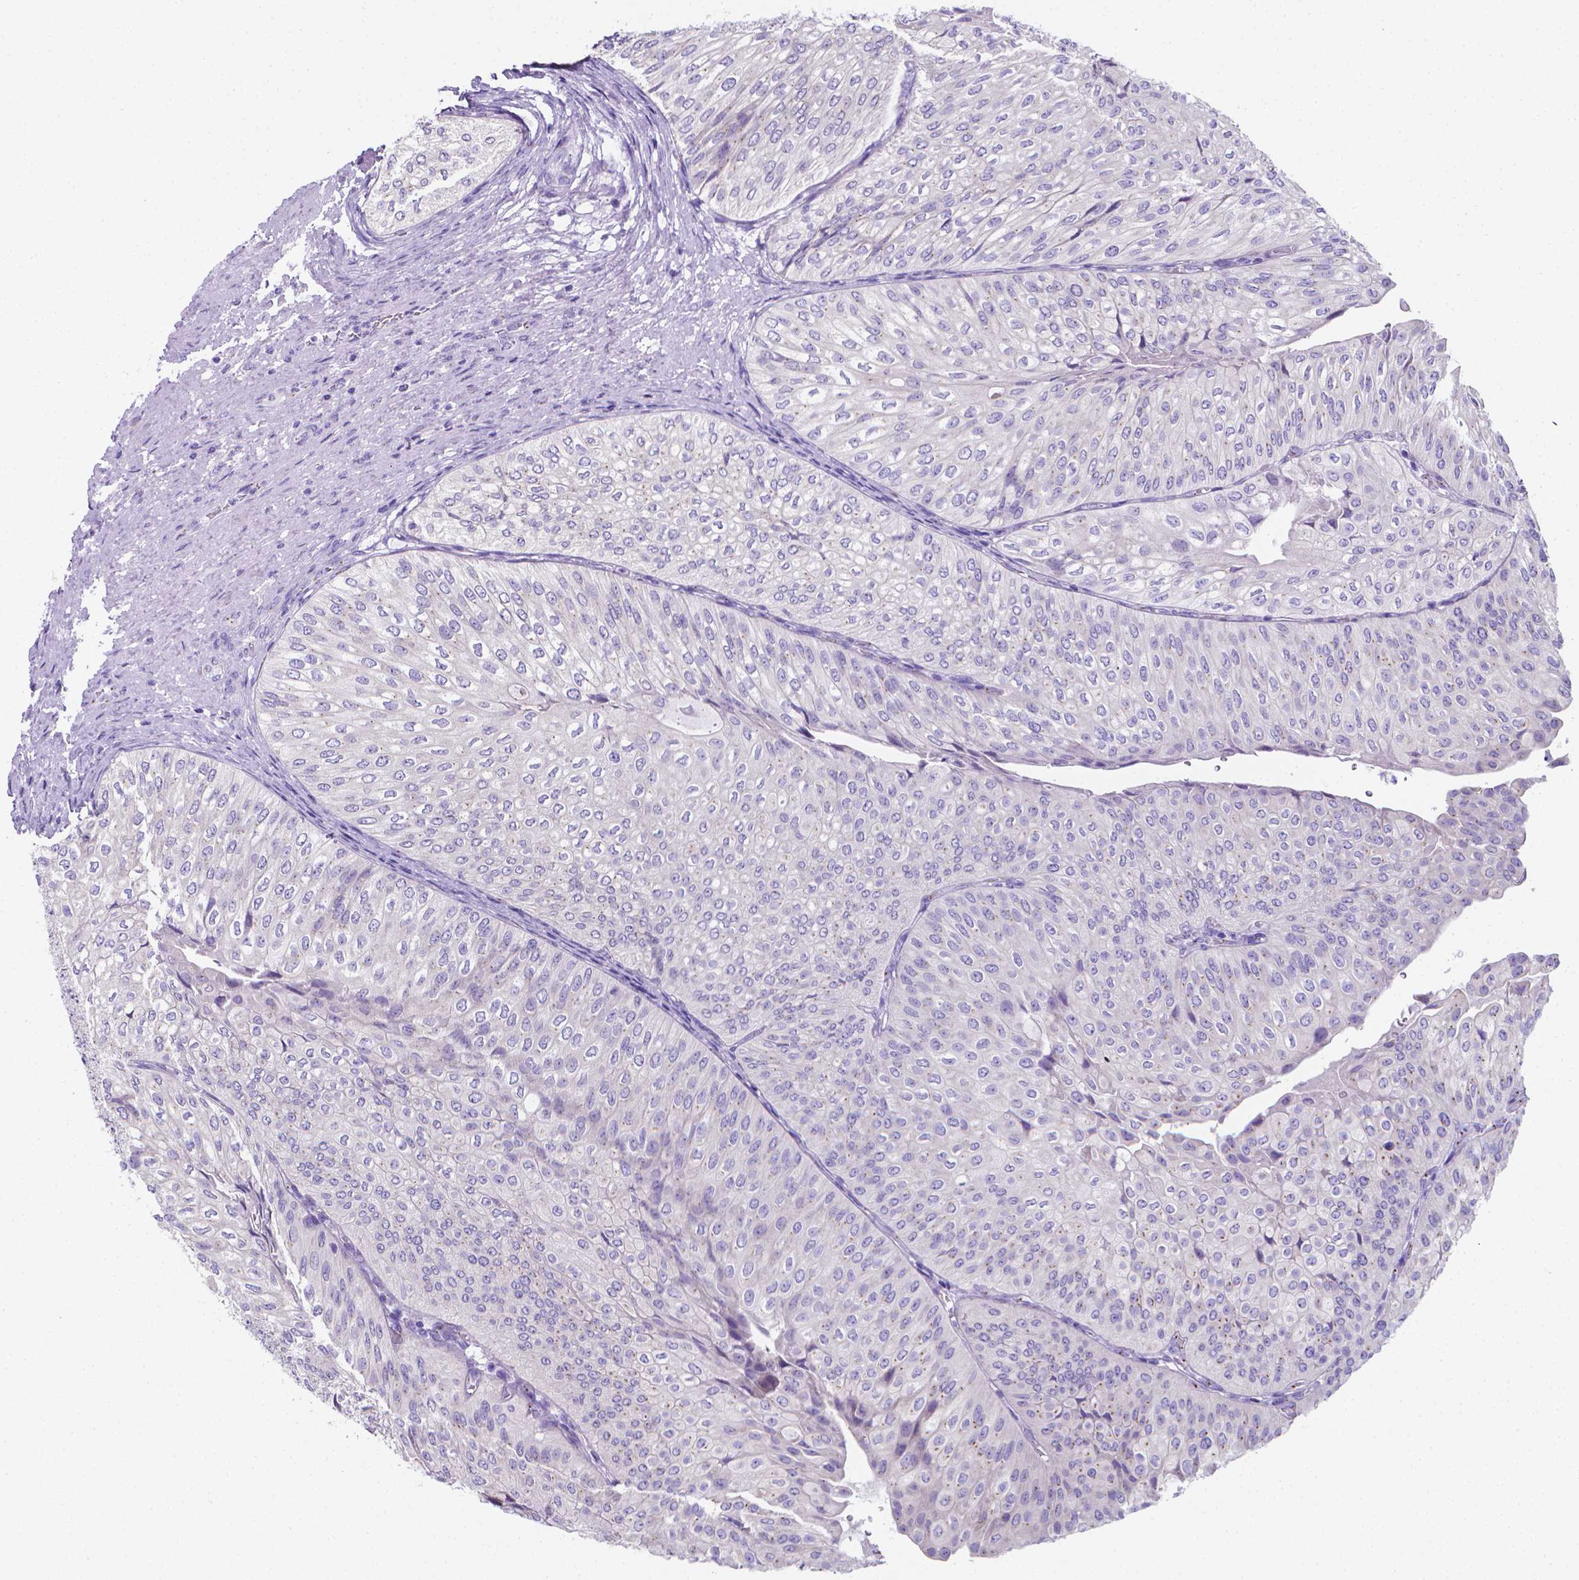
{"staining": {"intensity": "negative", "quantity": "none", "location": "none"}, "tissue": "urothelial cancer", "cell_type": "Tumor cells", "image_type": "cancer", "snomed": [{"axis": "morphology", "description": "Urothelial carcinoma, NOS"}, {"axis": "topography", "description": "Urinary bladder"}], "caption": "DAB immunohistochemical staining of human transitional cell carcinoma demonstrates no significant staining in tumor cells.", "gene": "LRRC73", "patient": {"sex": "male", "age": 62}}